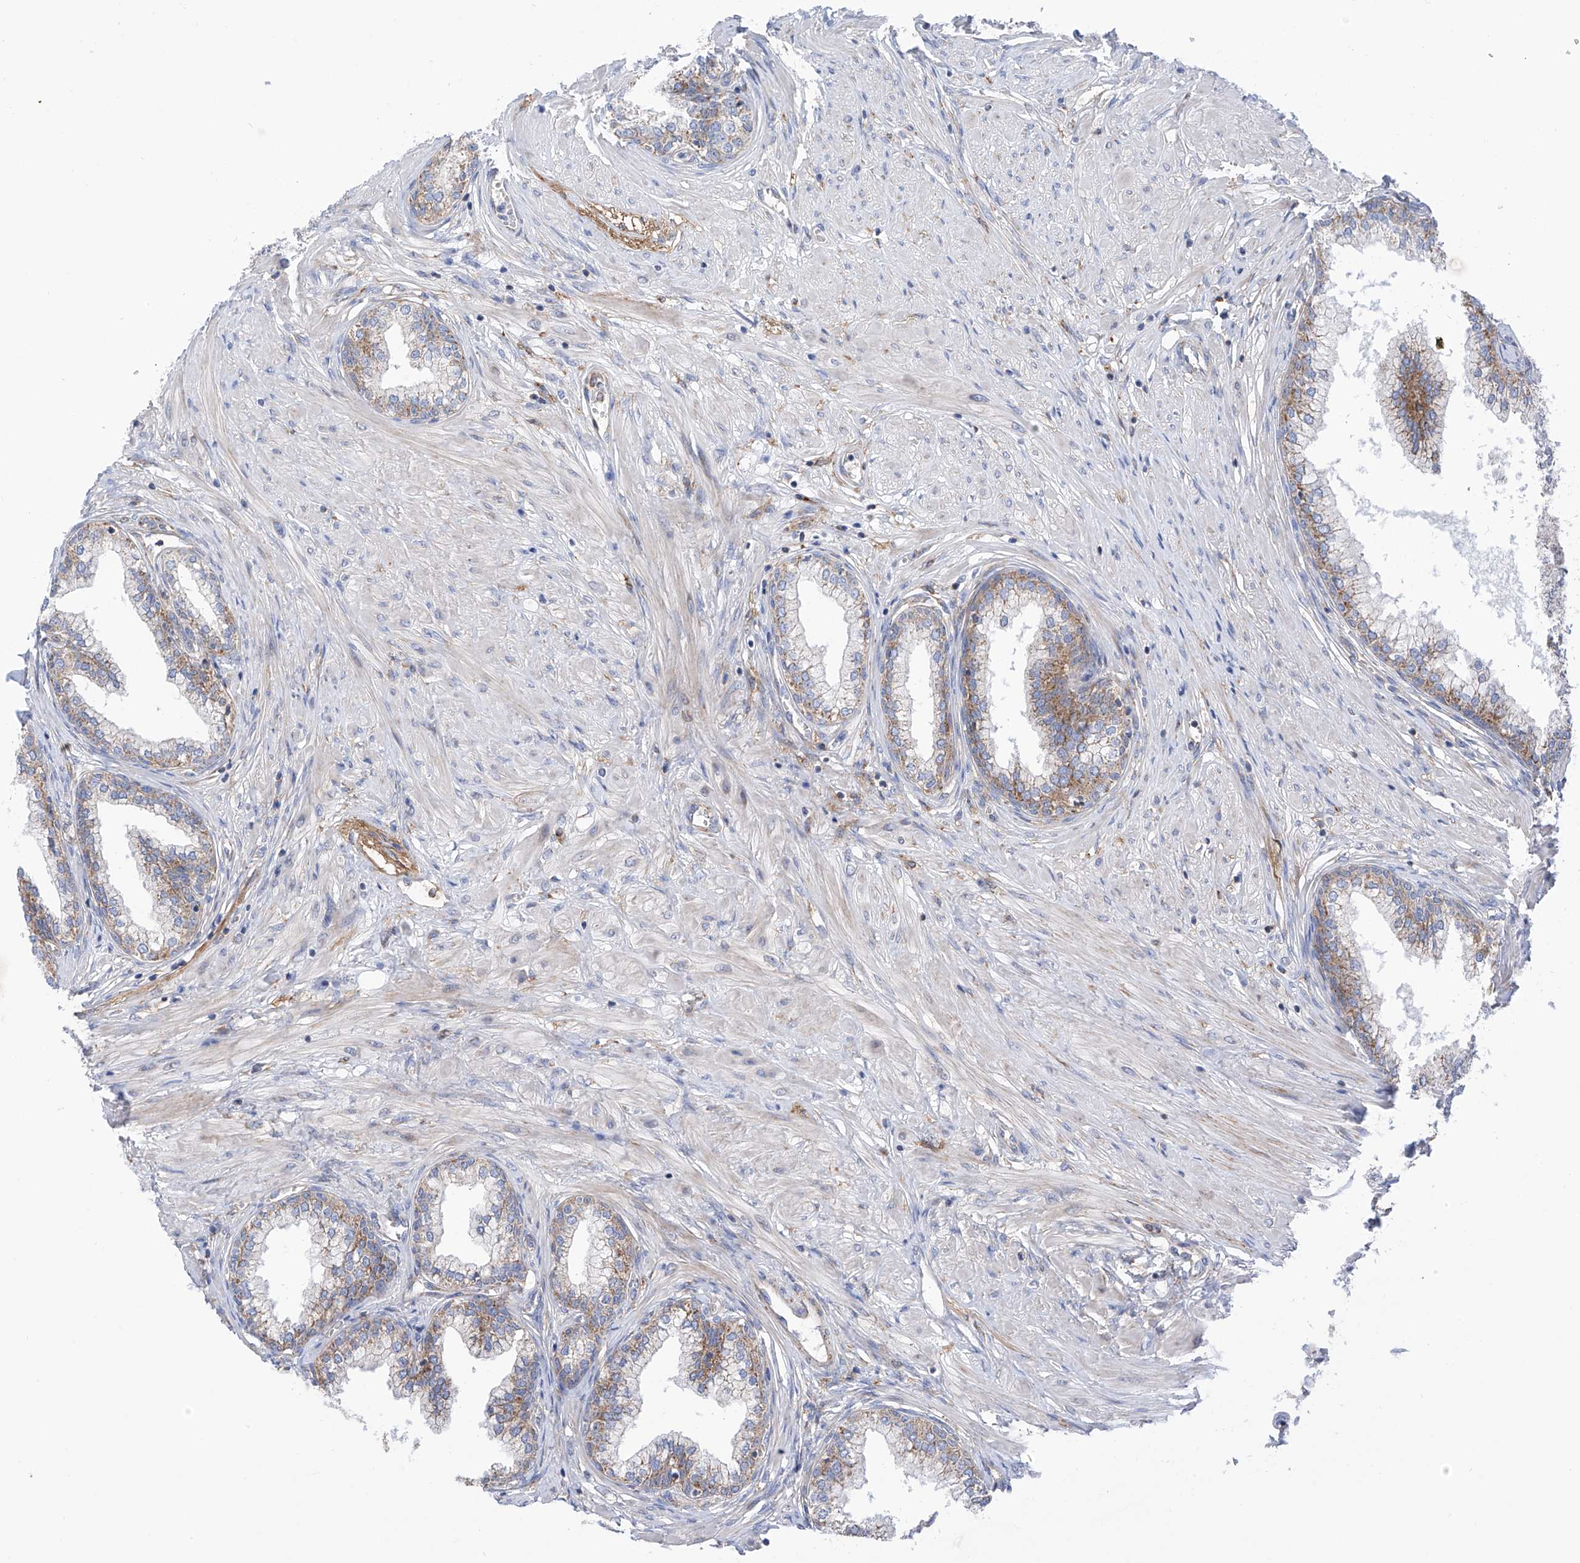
{"staining": {"intensity": "moderate", "quantity": "25%-75%", "location": "cytoplasmic/membranous"}, "tissue": "prostate", "cell_type": "Glandular cells", "image_type": "normal", "snomed": [{"axis": "morphology", "description": "Normal tissue, NOS"}, {"axis": "morphology", "description": "Urothelial carcinoma, Low grade"}, {"axis": "topography", "description": "Urinary bladder"}, {"axis": "topography", "description": "Prostate"}], "caption": "Brown immunohistochemical staining in unremarkable prostate displays moderate cytoplasmic/membranous staining in approximately 25%-75% of glandular cells.", "gene": "P2RX7", "patient": {"sex": "male", "age": 60}}